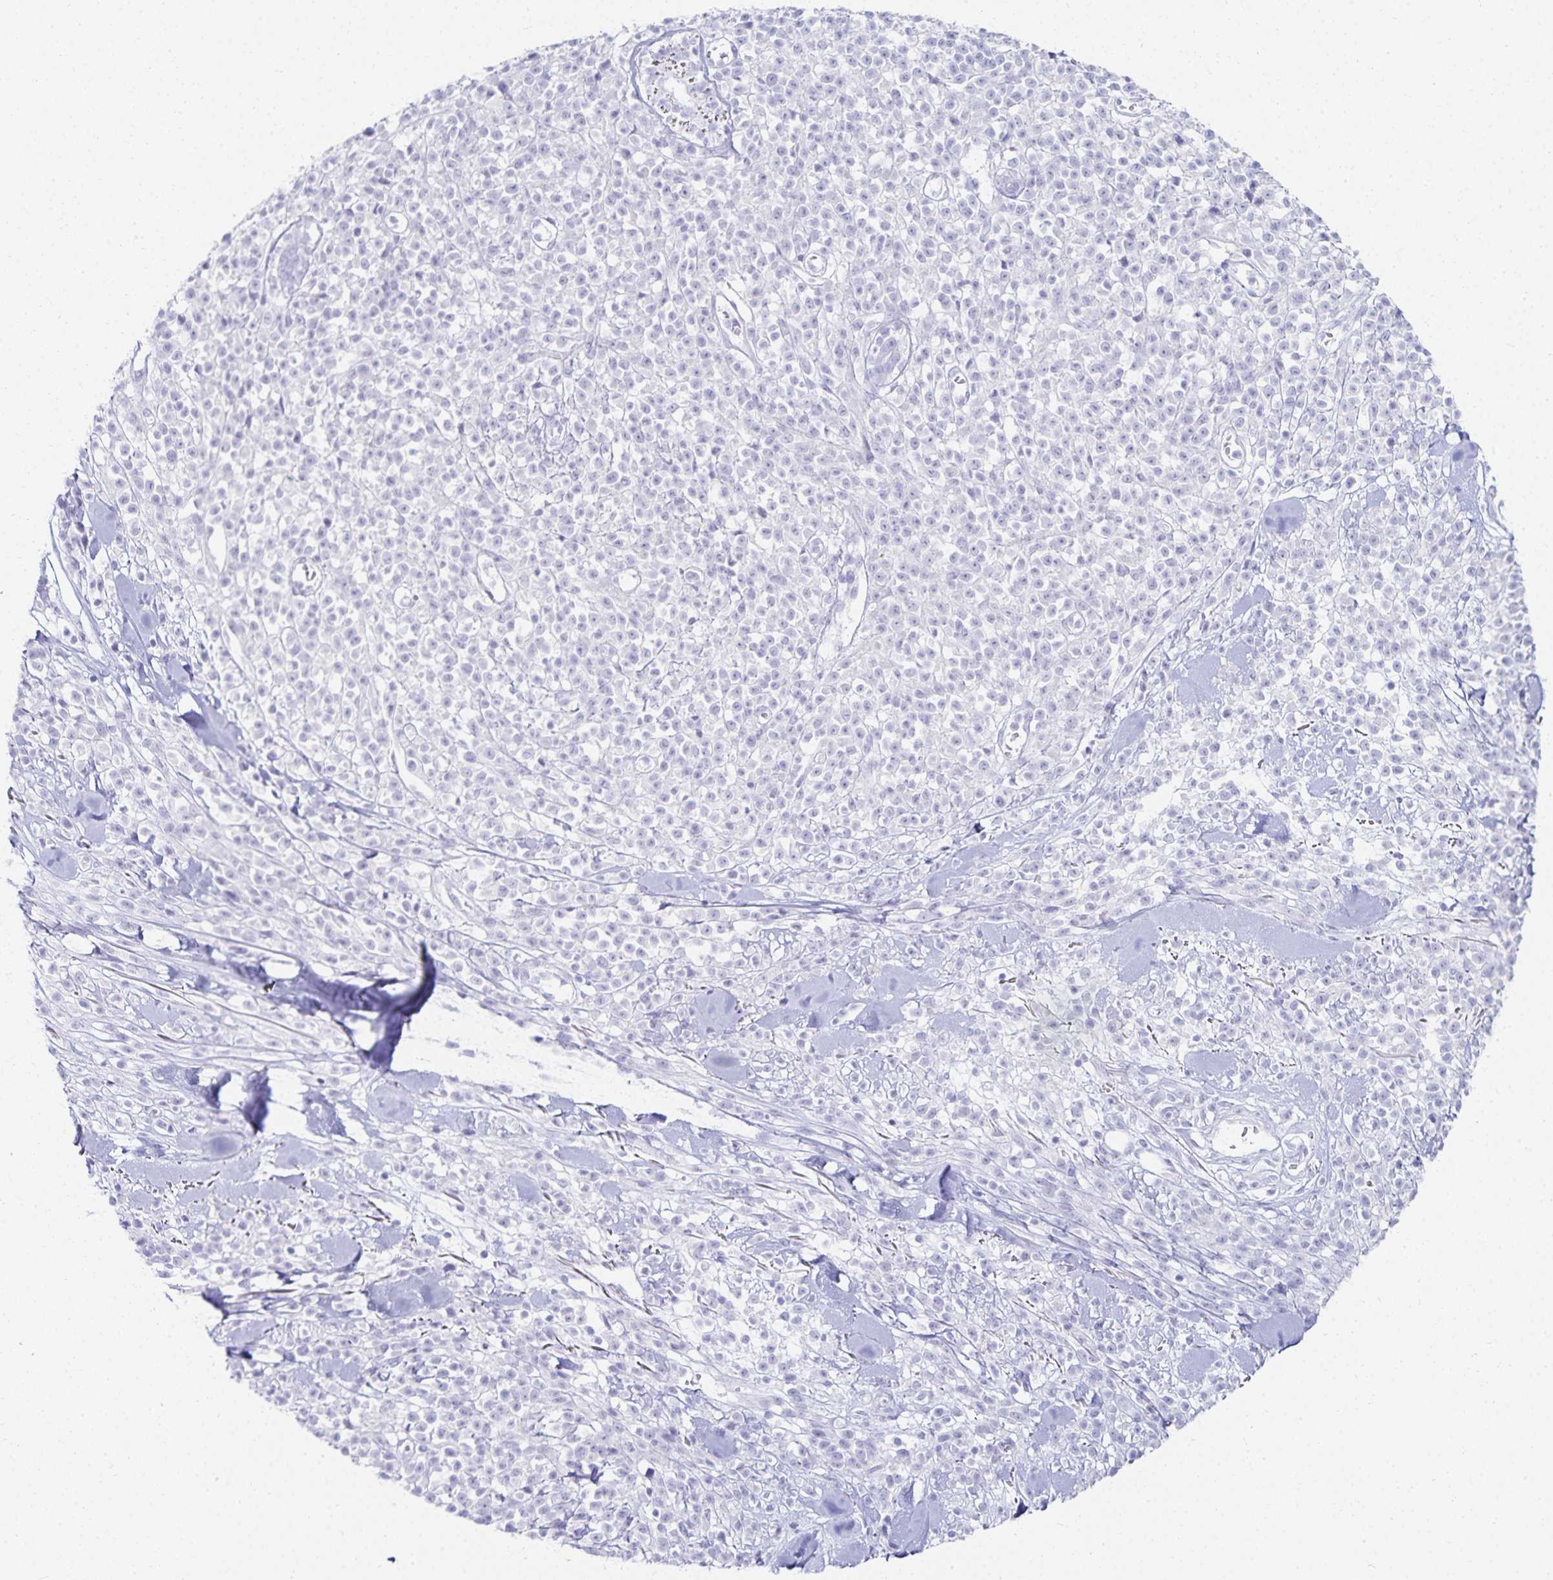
{"staining": {"intensity": "negative", "quantity": "none", "location": "none"}, "tissue": "melanoma", "cell_type": "Tumor cells", "image_type": "cancer", "snomed": [{"axis": "morphology", "description": "Malignant melanoma, NOS"}, {"axis": "topography", "description": "Skin"}, {"axis": "topography", "description": "Skin of trunk"}], "caption": "A photomicrograph of malignant melanoma stained for a protein reveals no brown staining in tumor cells. (DAB (3,3'-diaminobenzidine) immunohistochemistry (IHC) with hematoxylin counter stain).", "gene": "GP2", "patient": {"sex": "male", "age": 74}}